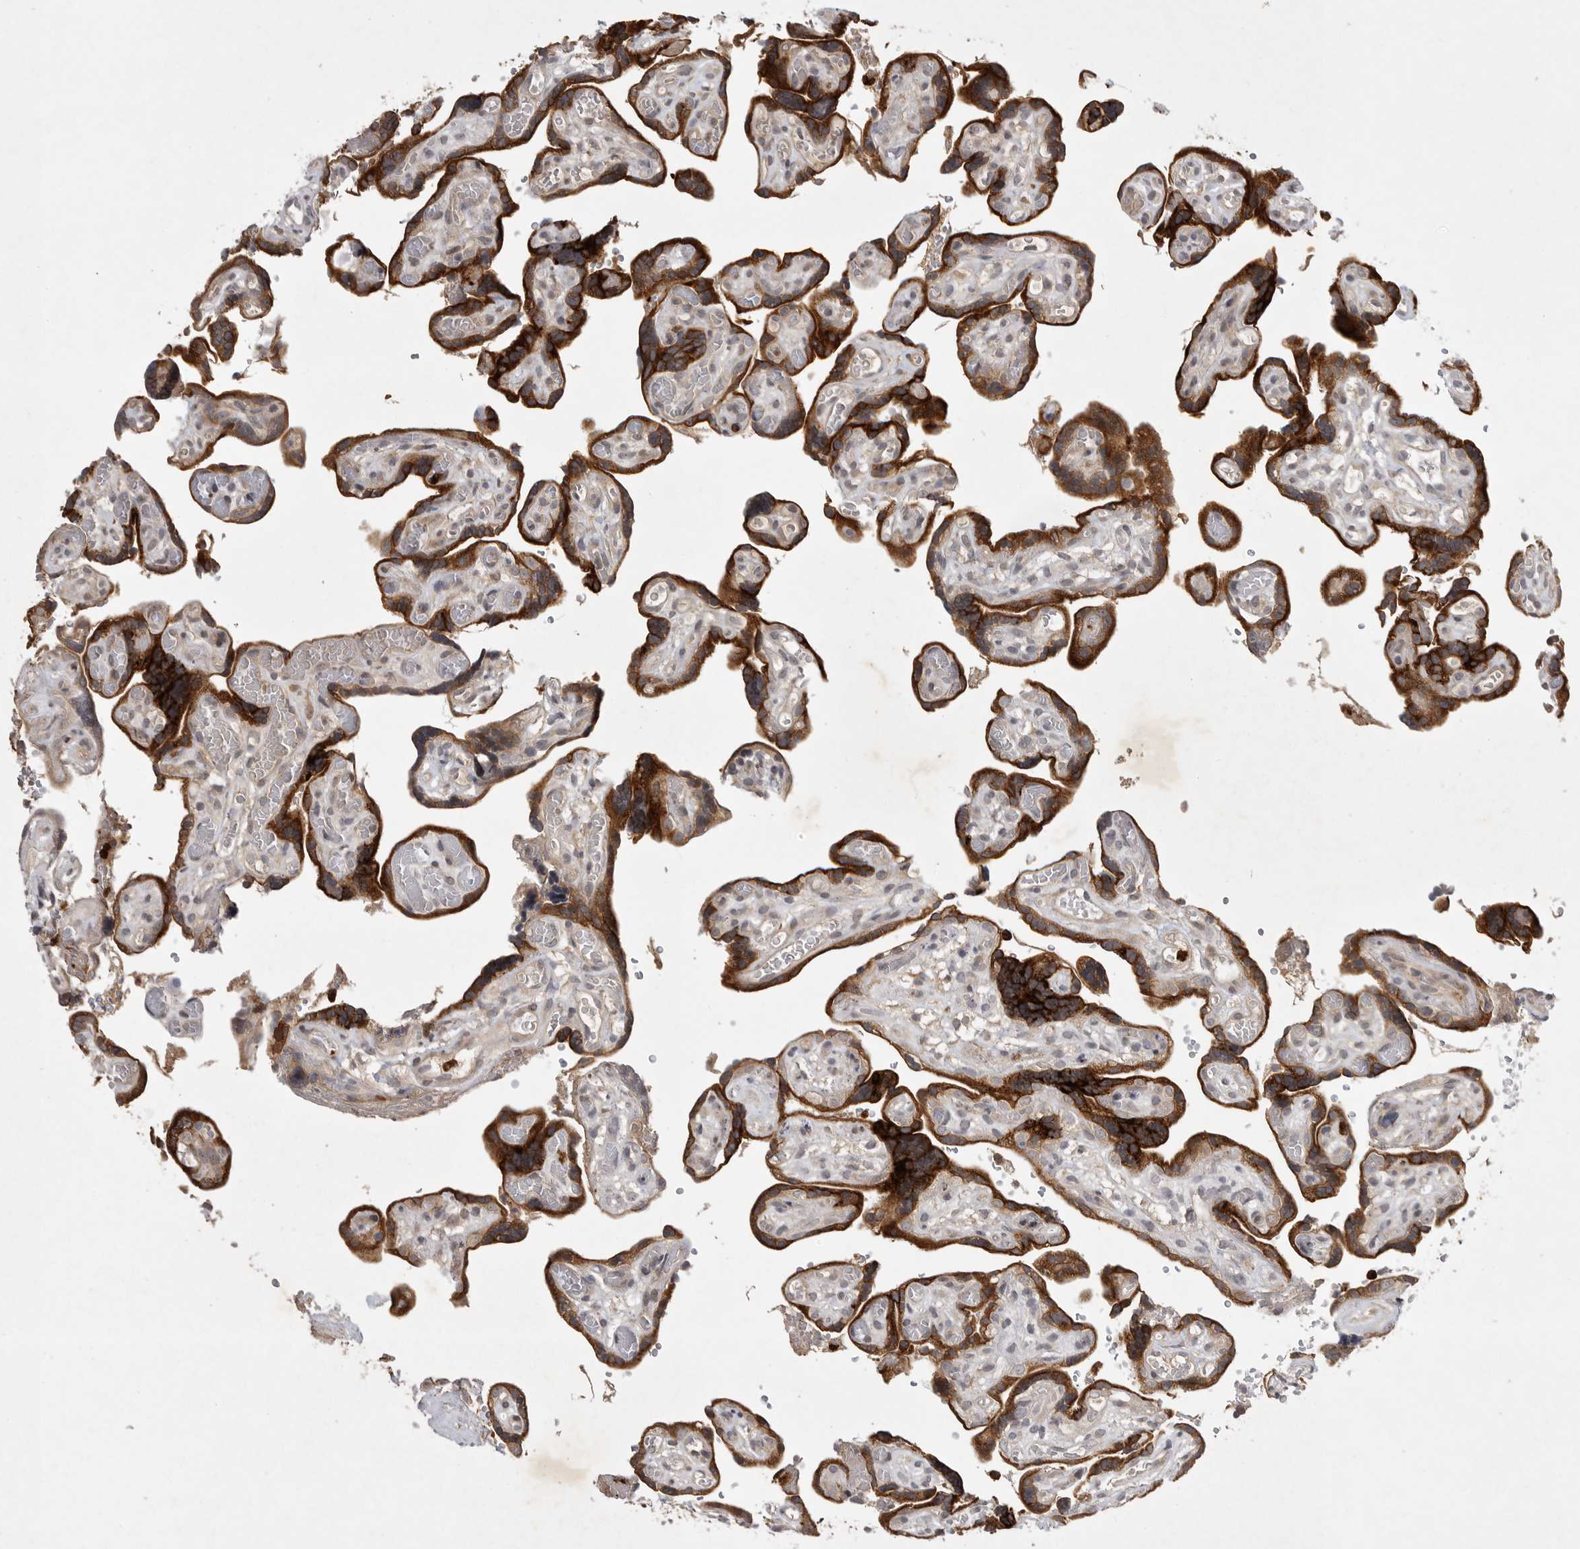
{"staining": {"intensity": "moderate", "quantity": ">75%", "location": "cytoplasmic/membranous,nuclear"}, "tissue": "placenta", "cell_type": "Decidual cells", "image_type": "normal", "snomed": [{"axis": "morphology", "description": "Normal tissue, NOS"}, {"axis": "topography", "description": "Placenta"}], "caption": "Protein expression by immunohistochemistry exhibits moderate cytoplasmic/membranous,nuclear expression in approximately >75% of decidual cells in normal placenta.", "gene": "UBE3D", "patient": {"sex": "female", "age": 30}}